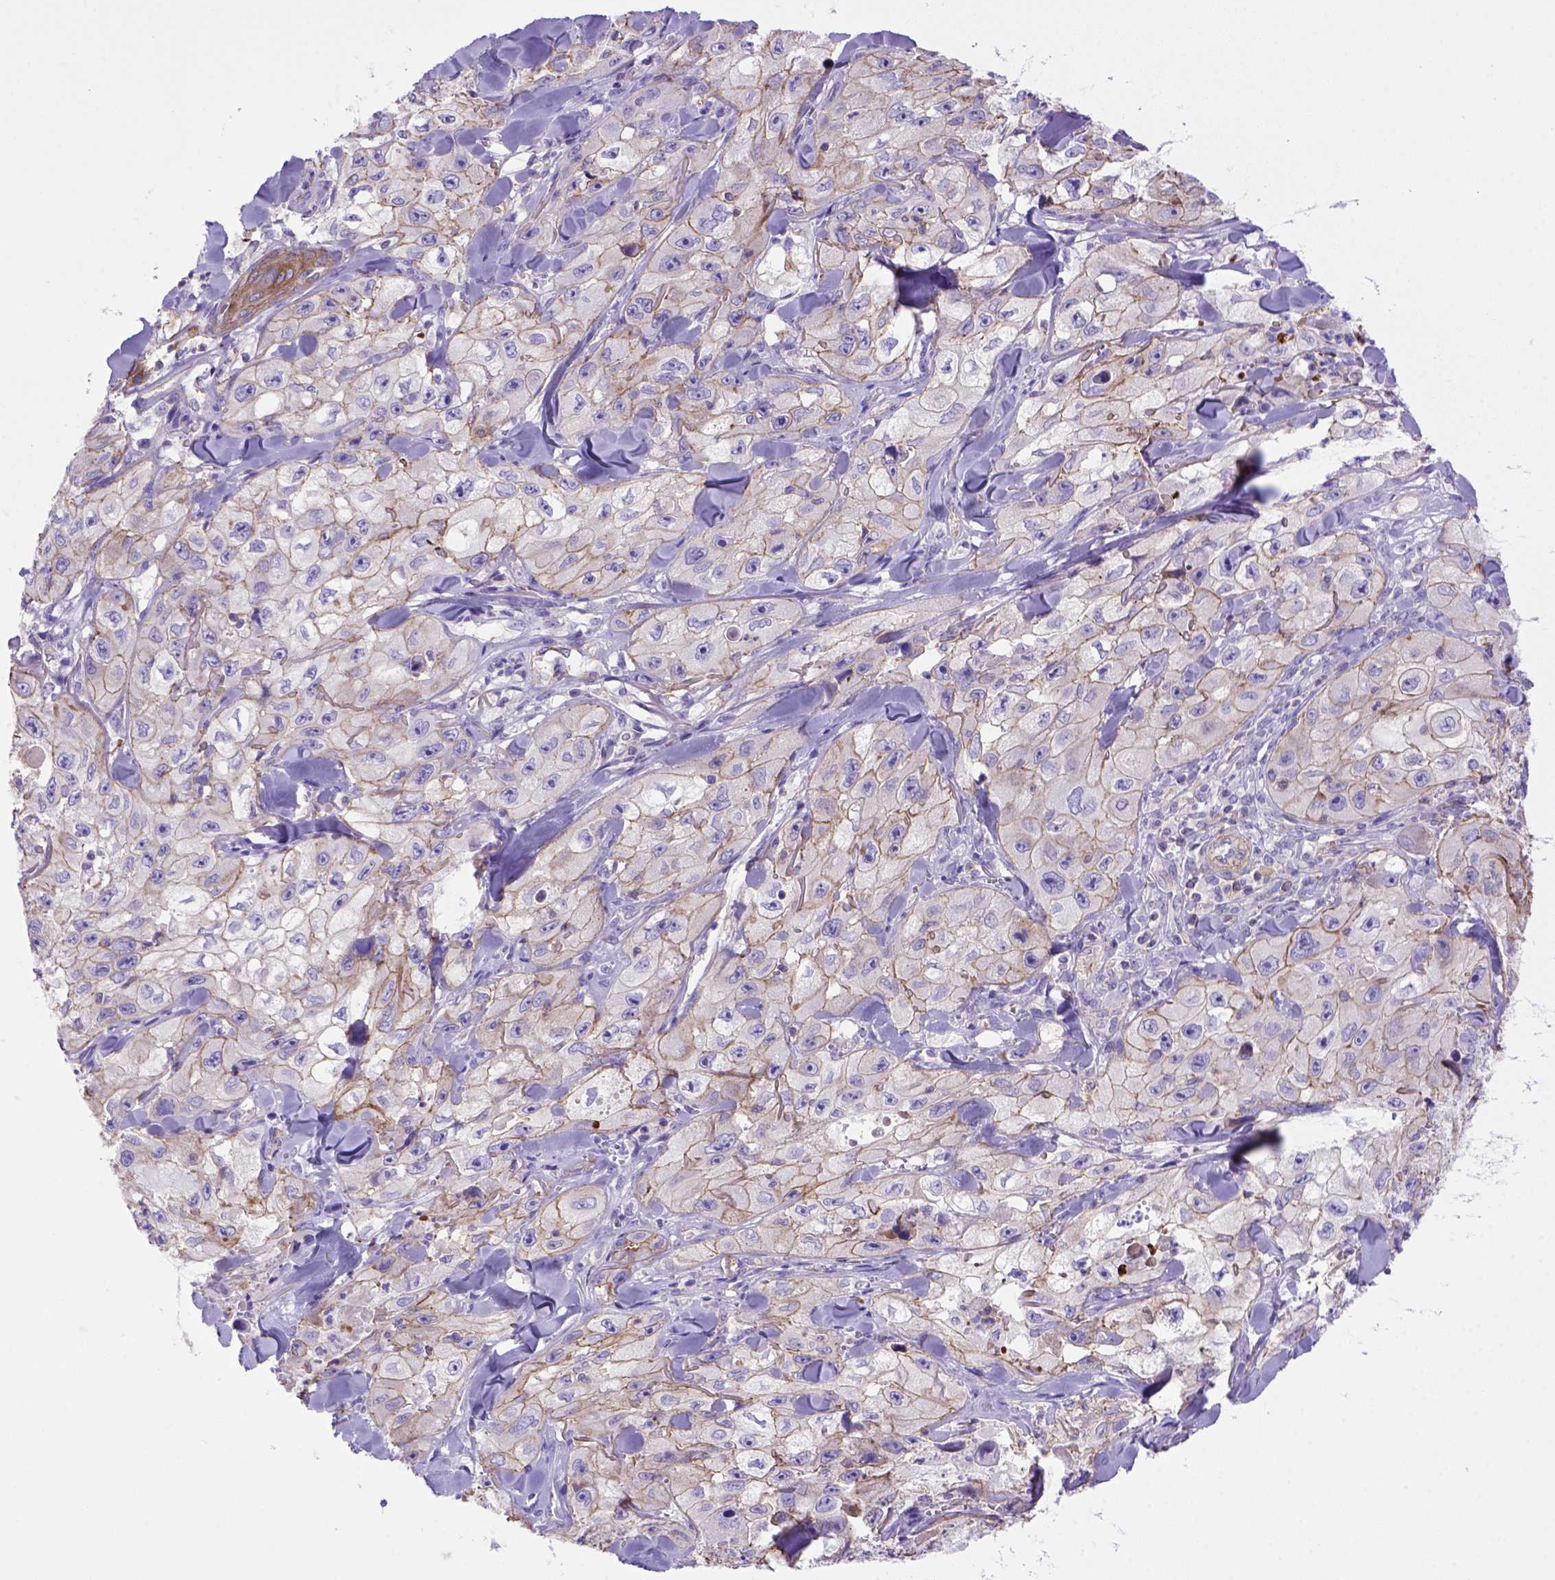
{"staining": {"intensity": "moderate", "quantity": ">75%", "location": "cytoplasmic/membranous"}, "tissue": "skin cancer", "cell_type": "Tumor cells", "image_type": "cancer", "snomed": [{"axis": "morphology", "description": "Squamous cell carcinoma, NOS"}, {"axis": "topography", "description": "Skin"}, {"axis": "topography", "description": "Subcutis"}], "caption": "Protein expression analysis of skin squamous cell carcinoma exhibits moderate cytoplasmic/membranous positivity in about >75% of tumor cells. (DAB IHC, brown staining for protein, blue staining for nuclei).", "gene": "PEX12", "patient": {"sex": "male", "age": 73}}